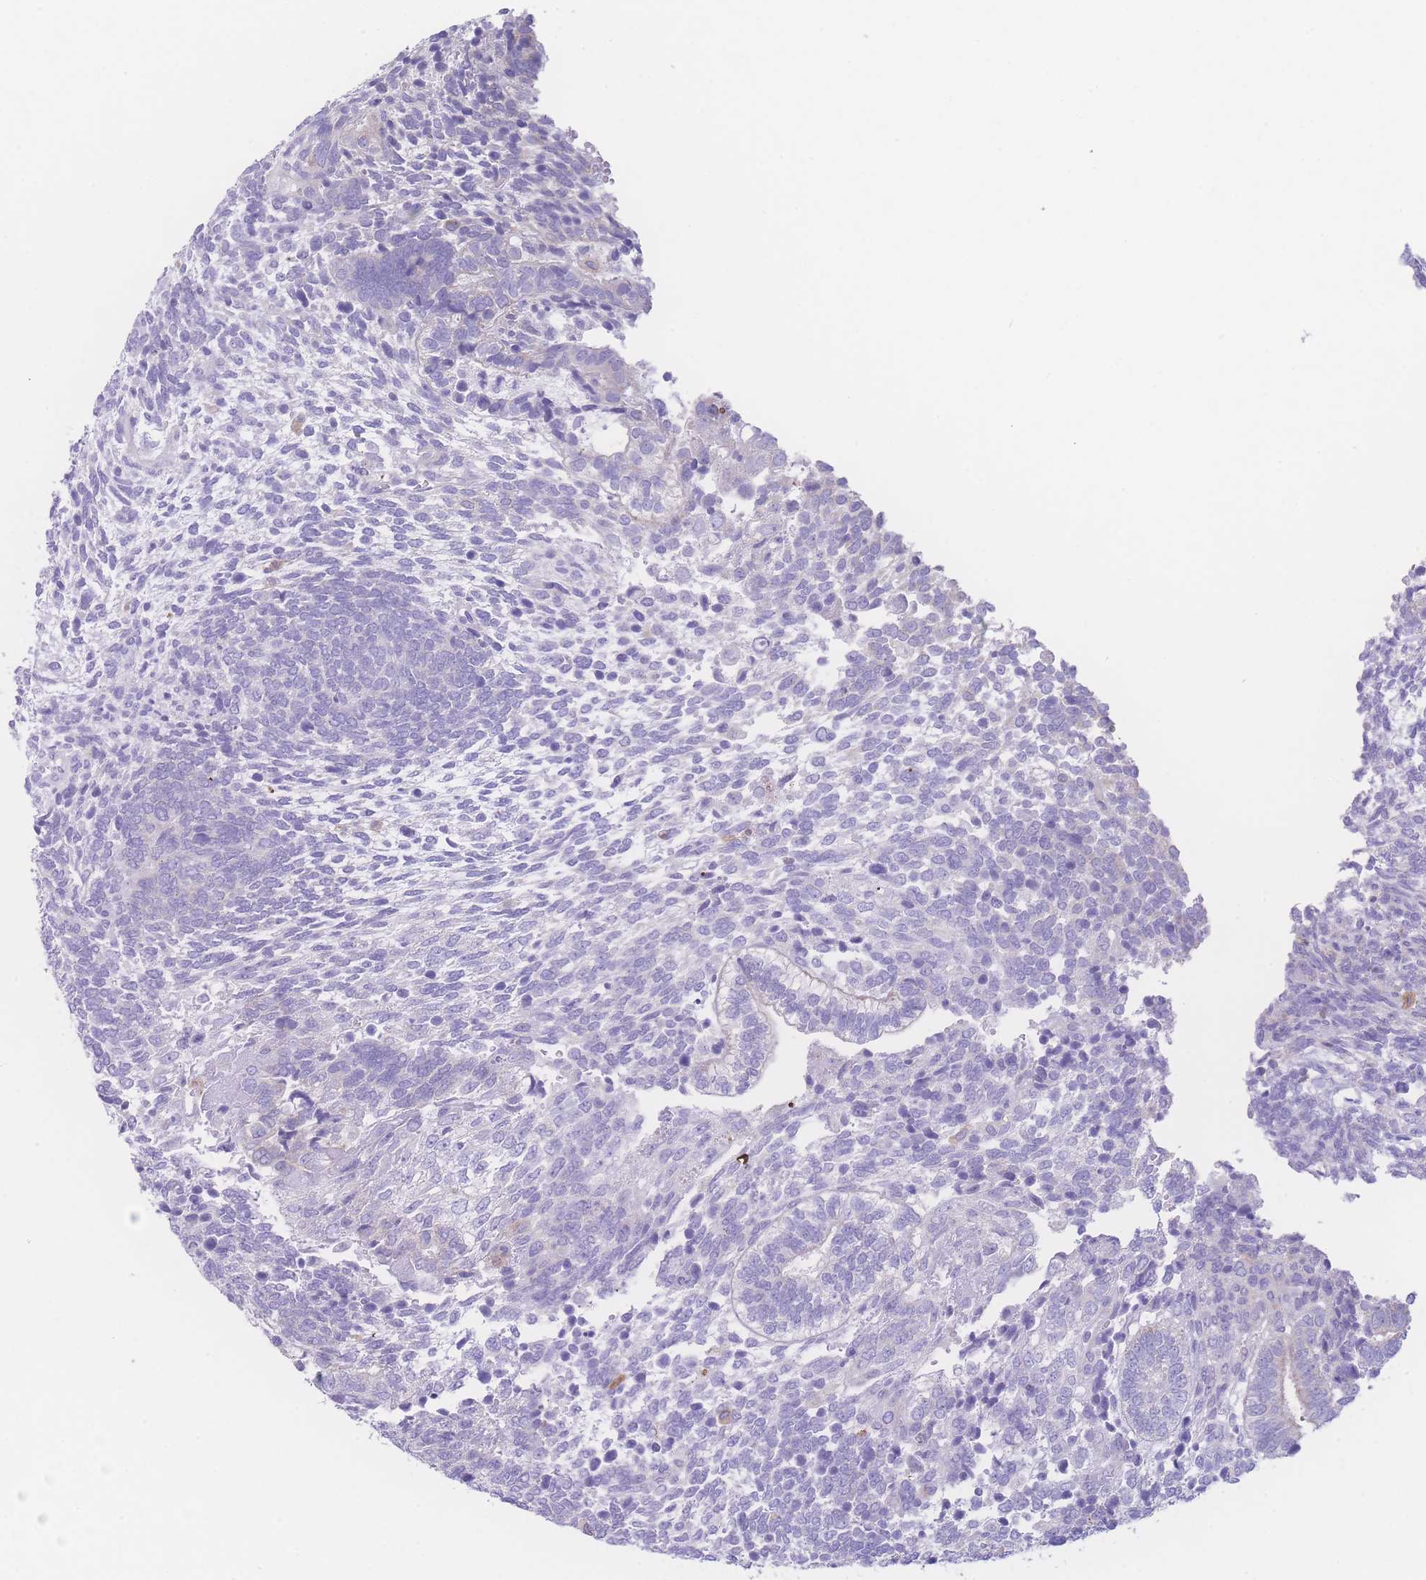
{"staining": {"intensity": "weak", "quantity": "<25%", "location": "cytoplasmic/membranous"}, "tissue": "testis cancer", "cell_type": "Tumor cells", "image_type": "cancer", "snomed": [{"axis": "morphology", "description": "Carcinoma, Embryonal, NOS"}, {"axis": "topography", "description": "Testis"}], "caption": "Immunohistochemical staining of testis cancer (embryonal carcinoma) reveals no significant expression in tumor cells.", "gene": "NBEAL1", "patient": {"sex": "male", "age": 23}}